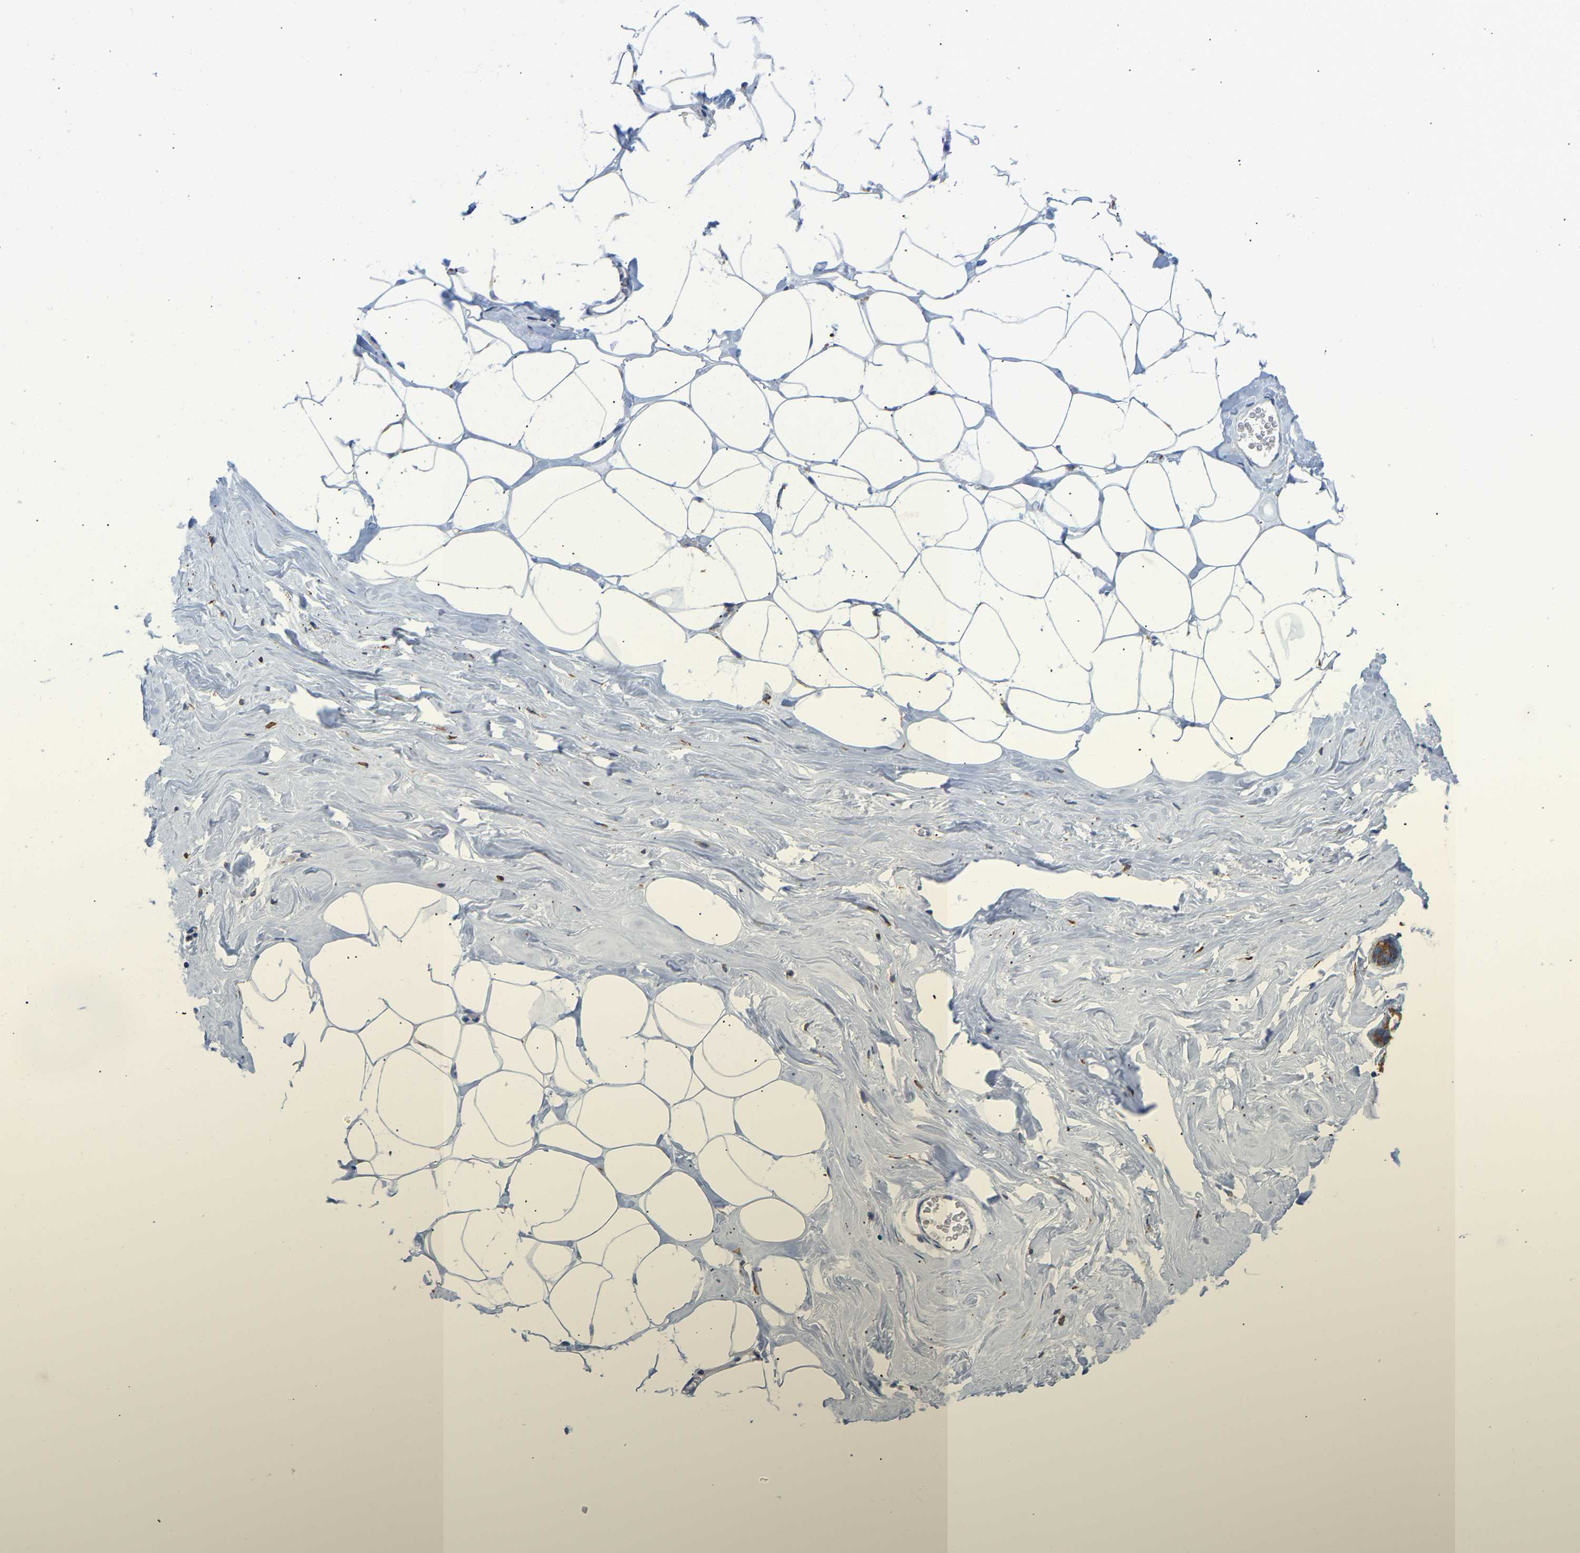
{"staining": {"intensity": "moderate", "quantity": "25%-75%", "location": "cytoplasmic/membranous"}, "tissue": "adipose tissue", "cell_type": "Adipocytes", "image_type": "normal", "snomed": [{"axis": "morphology", "description": "Normal tissue, NOS"}, {"axis": "morphology", "description": "Fibrosis, NOS"}, {"axis": "topography", "description": "Breast"}, {"axis": "topography", "description": "Adipose tissue"}], "caption": "A medium amount of moderate cytoplasmic/membranous expression is present in about 25%-75% of adipocytes in unremarkable adipose tissue.", "gene": "P4HB", "patient": {"sex": "female", "age": 39}}